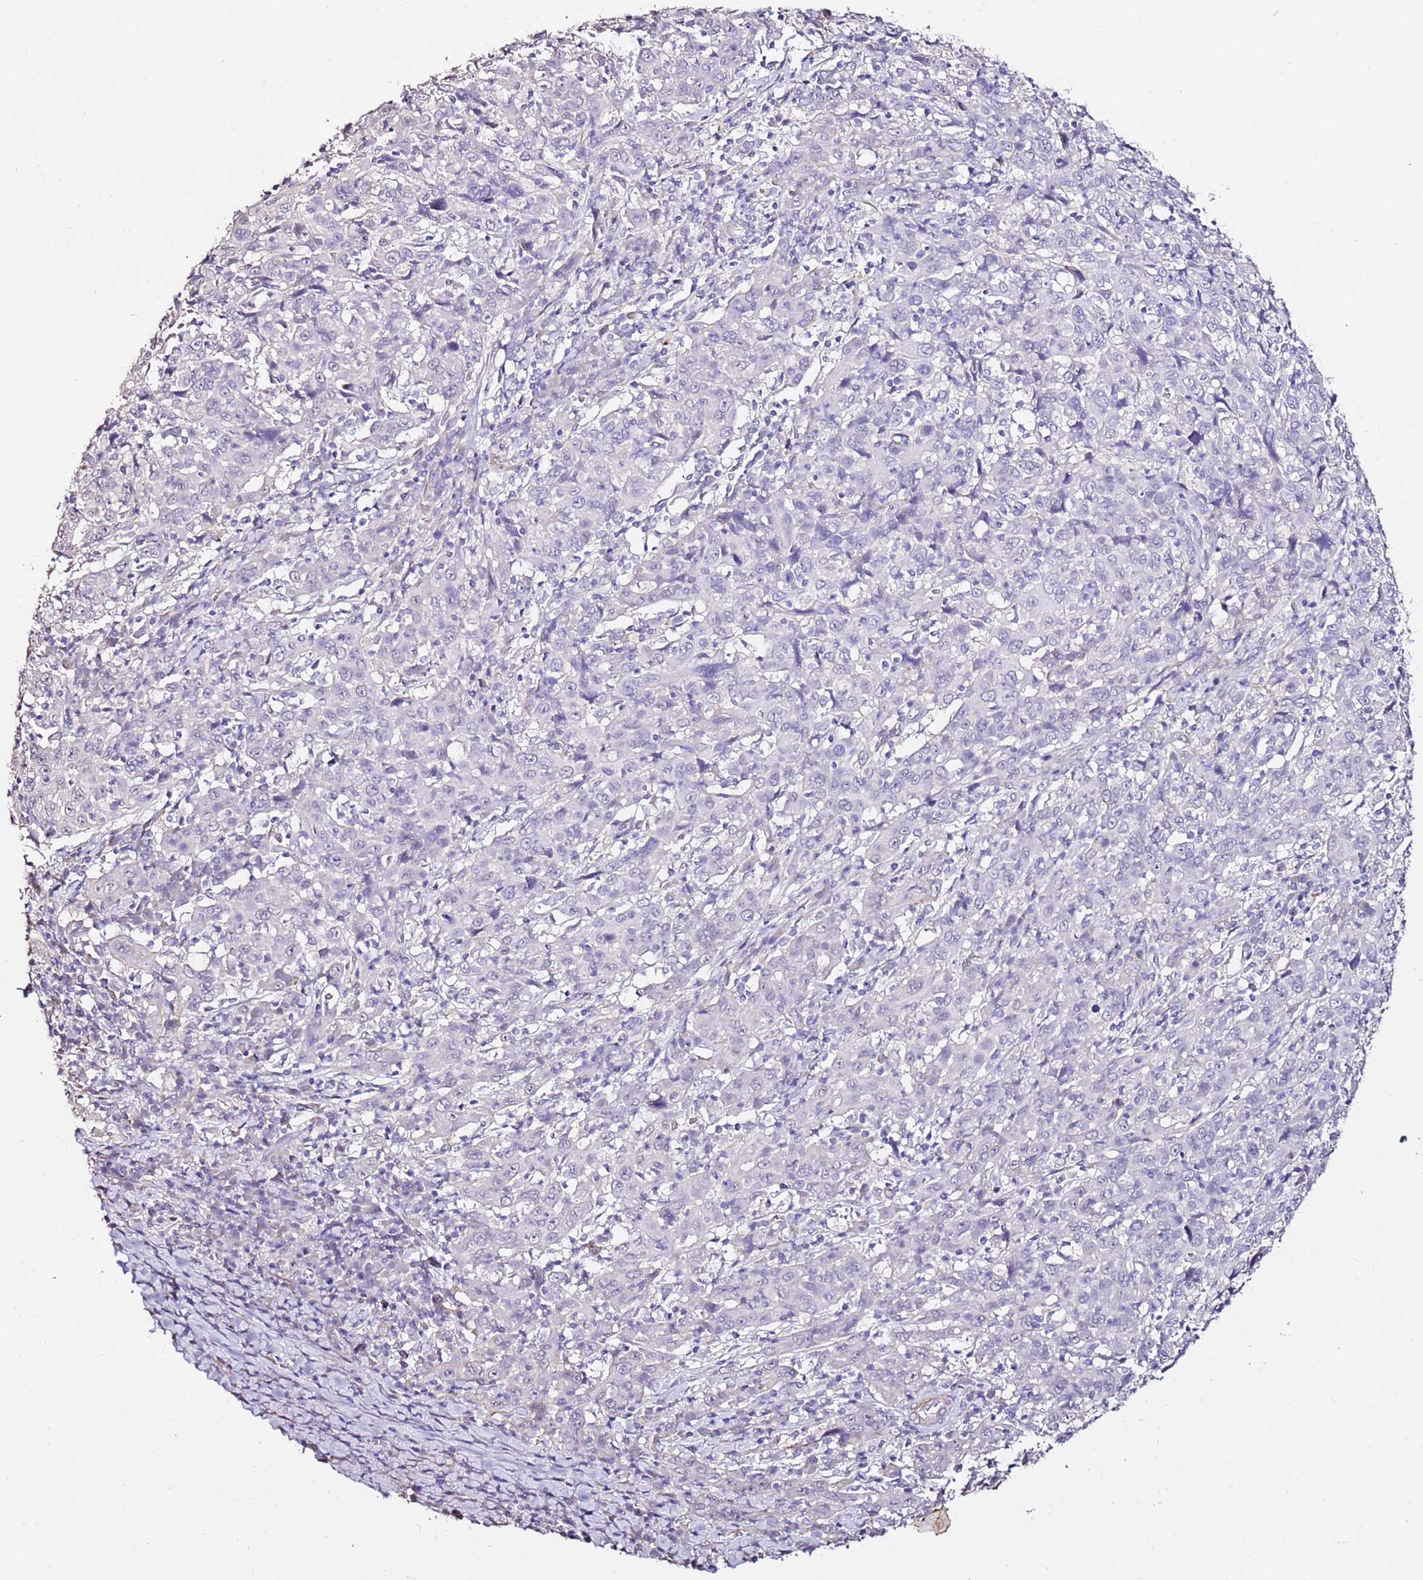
{"staining": {"intensity": "negative", "quantity": "none", "location": "none"}, "tissue": "cervical cancer", "cell_type": "Tumor cells", "image_type": "cancer", "snomed": [{"axis": "morphology", "description": "Squamous cell carcinoma, NOS"}, {"axis": "topography", "description": "Cervix"}], "caption": "Human cervical cancer stained for a protein using immunohistochemistry reveals no staining in tumor cells.", "gene": "ART5", "patient": {"sex": "female", "age": 46}}